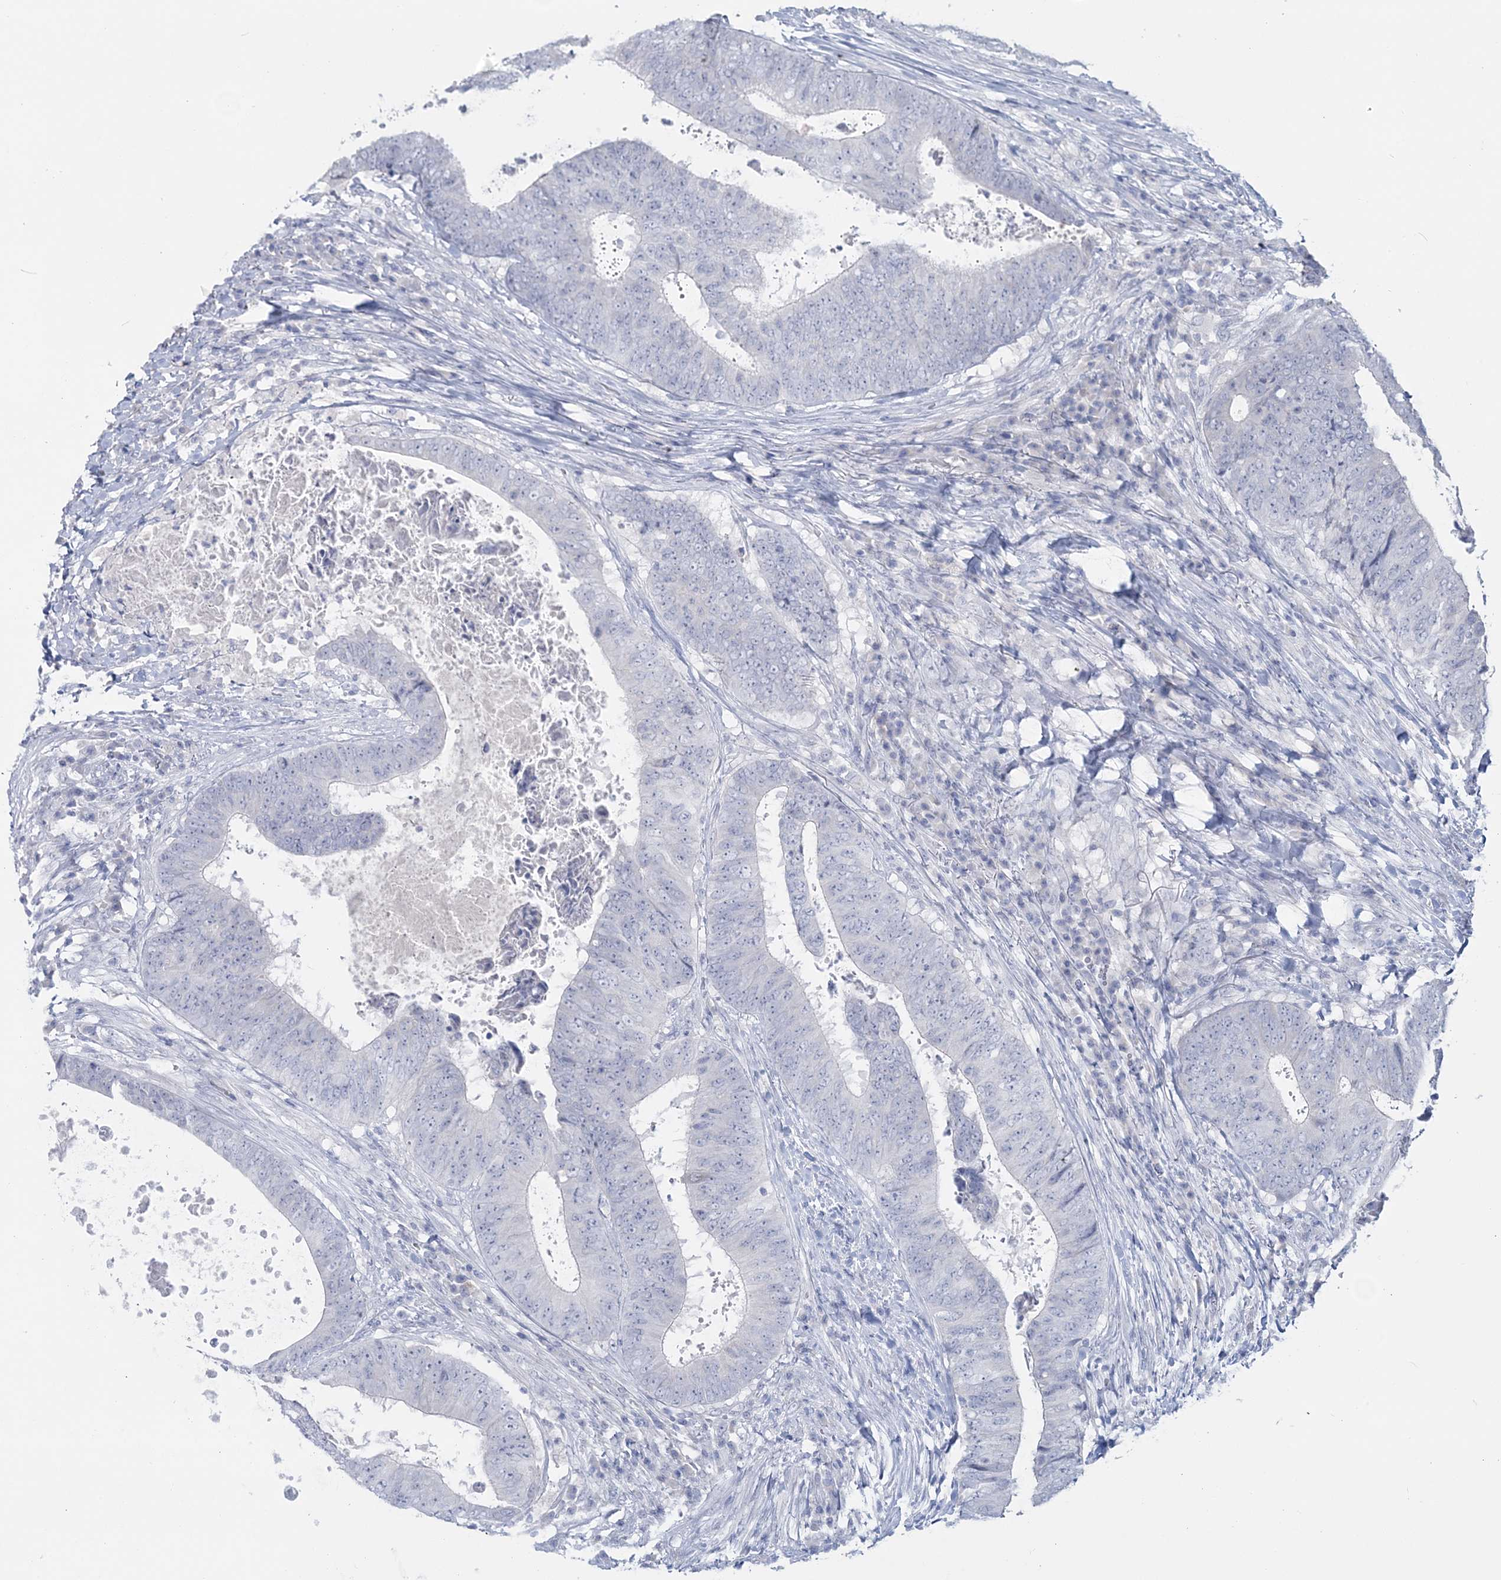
{"staining": {"intensity": "negative", "quantity": "none", "location": "none"}, "tissue": "colorectal cancer", "cell_type": "Tumor cells", "image_type": "cancer", "snomed": [{"axis": "morphology", "description": "Adenocarcinoma, NOS"}, {"axis": "topography", "description": "Rectum"}], "caption": "Immunohistochemical staining of colorectal cancer (adenocarcinoma) exhibits no significant positivity in tumor cells.", "gene": "CYP3A4", "patient": {"sex": "male", "age": 72}}